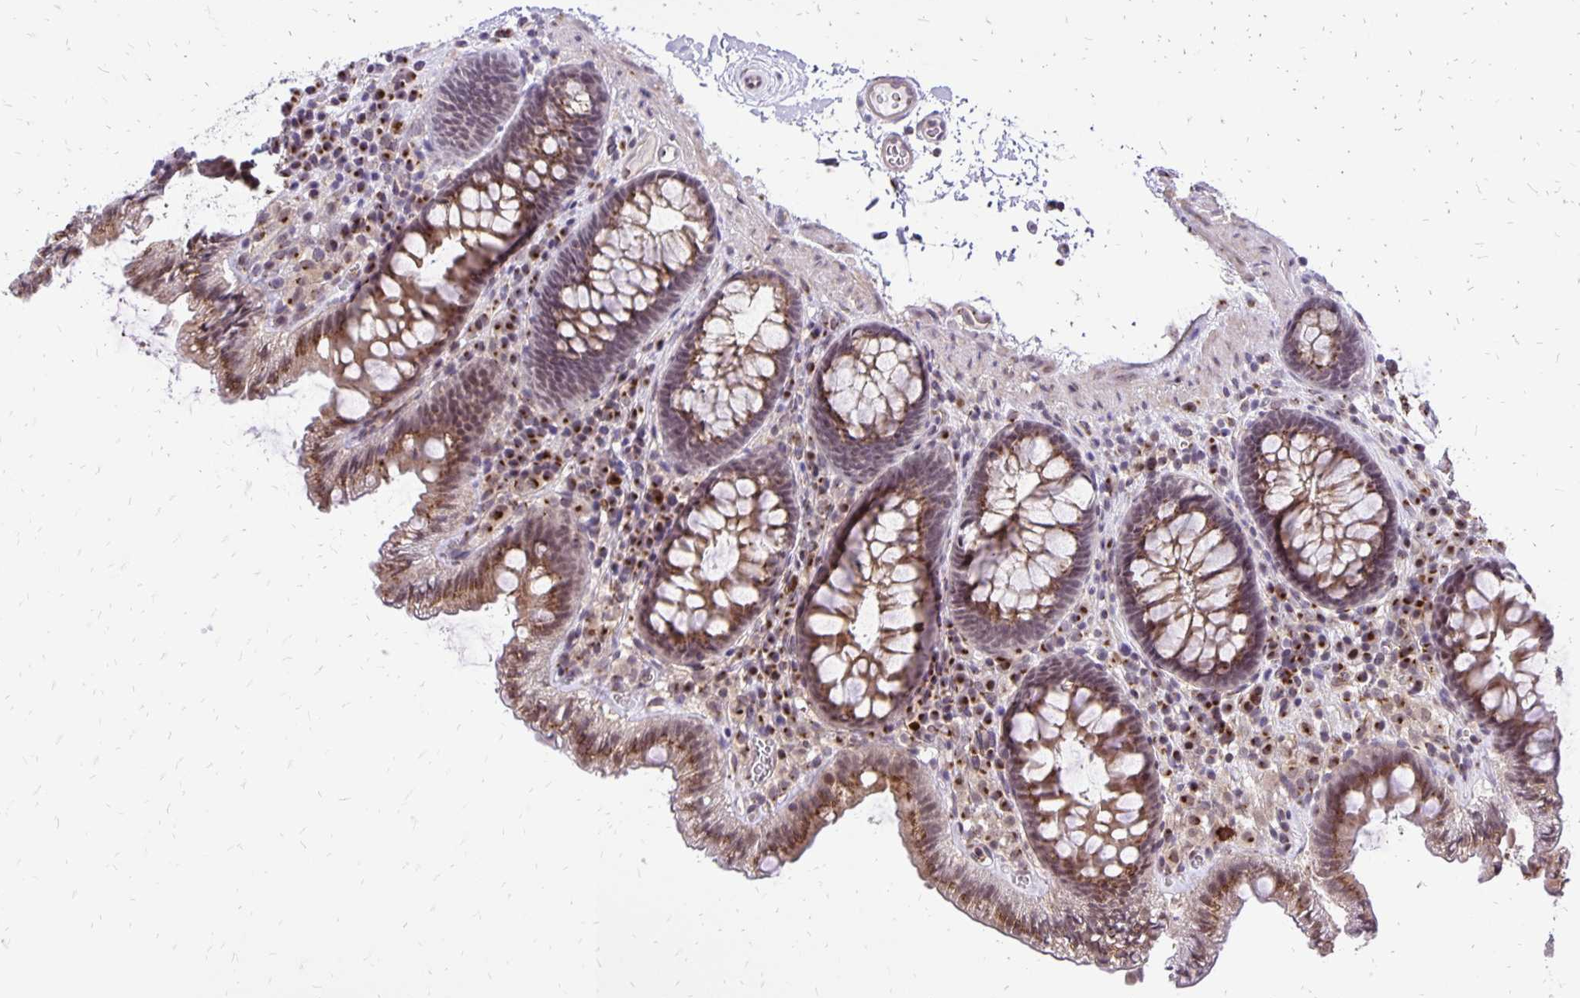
{"staining": {"intensity": "weak", "quantity": "25%-75%", "location": "cytoplasmic/membranous"}, "tissue": "colon", "cell_type": "Endothelial cells", "image_type": "normal", "snomed": [{"axis": "morphology", "description": "Normal tissue, NOS"}, {"axis": "topography", "description": "Colon"}, {"axis": "topography", "description": "Peripheral nerve tissue"}], "caption": "The histopathology image shows staining of benign colon, revealing weak cytoplasmic/membranous protein staining (brown color) within endothelial cells. (Stains: DAB in brown, nuclei in blue, Microscopy: brightfield microscopy at high magnification).", "gene": "GOLGA5", "patient": {"sex": "male", "age": 84}}